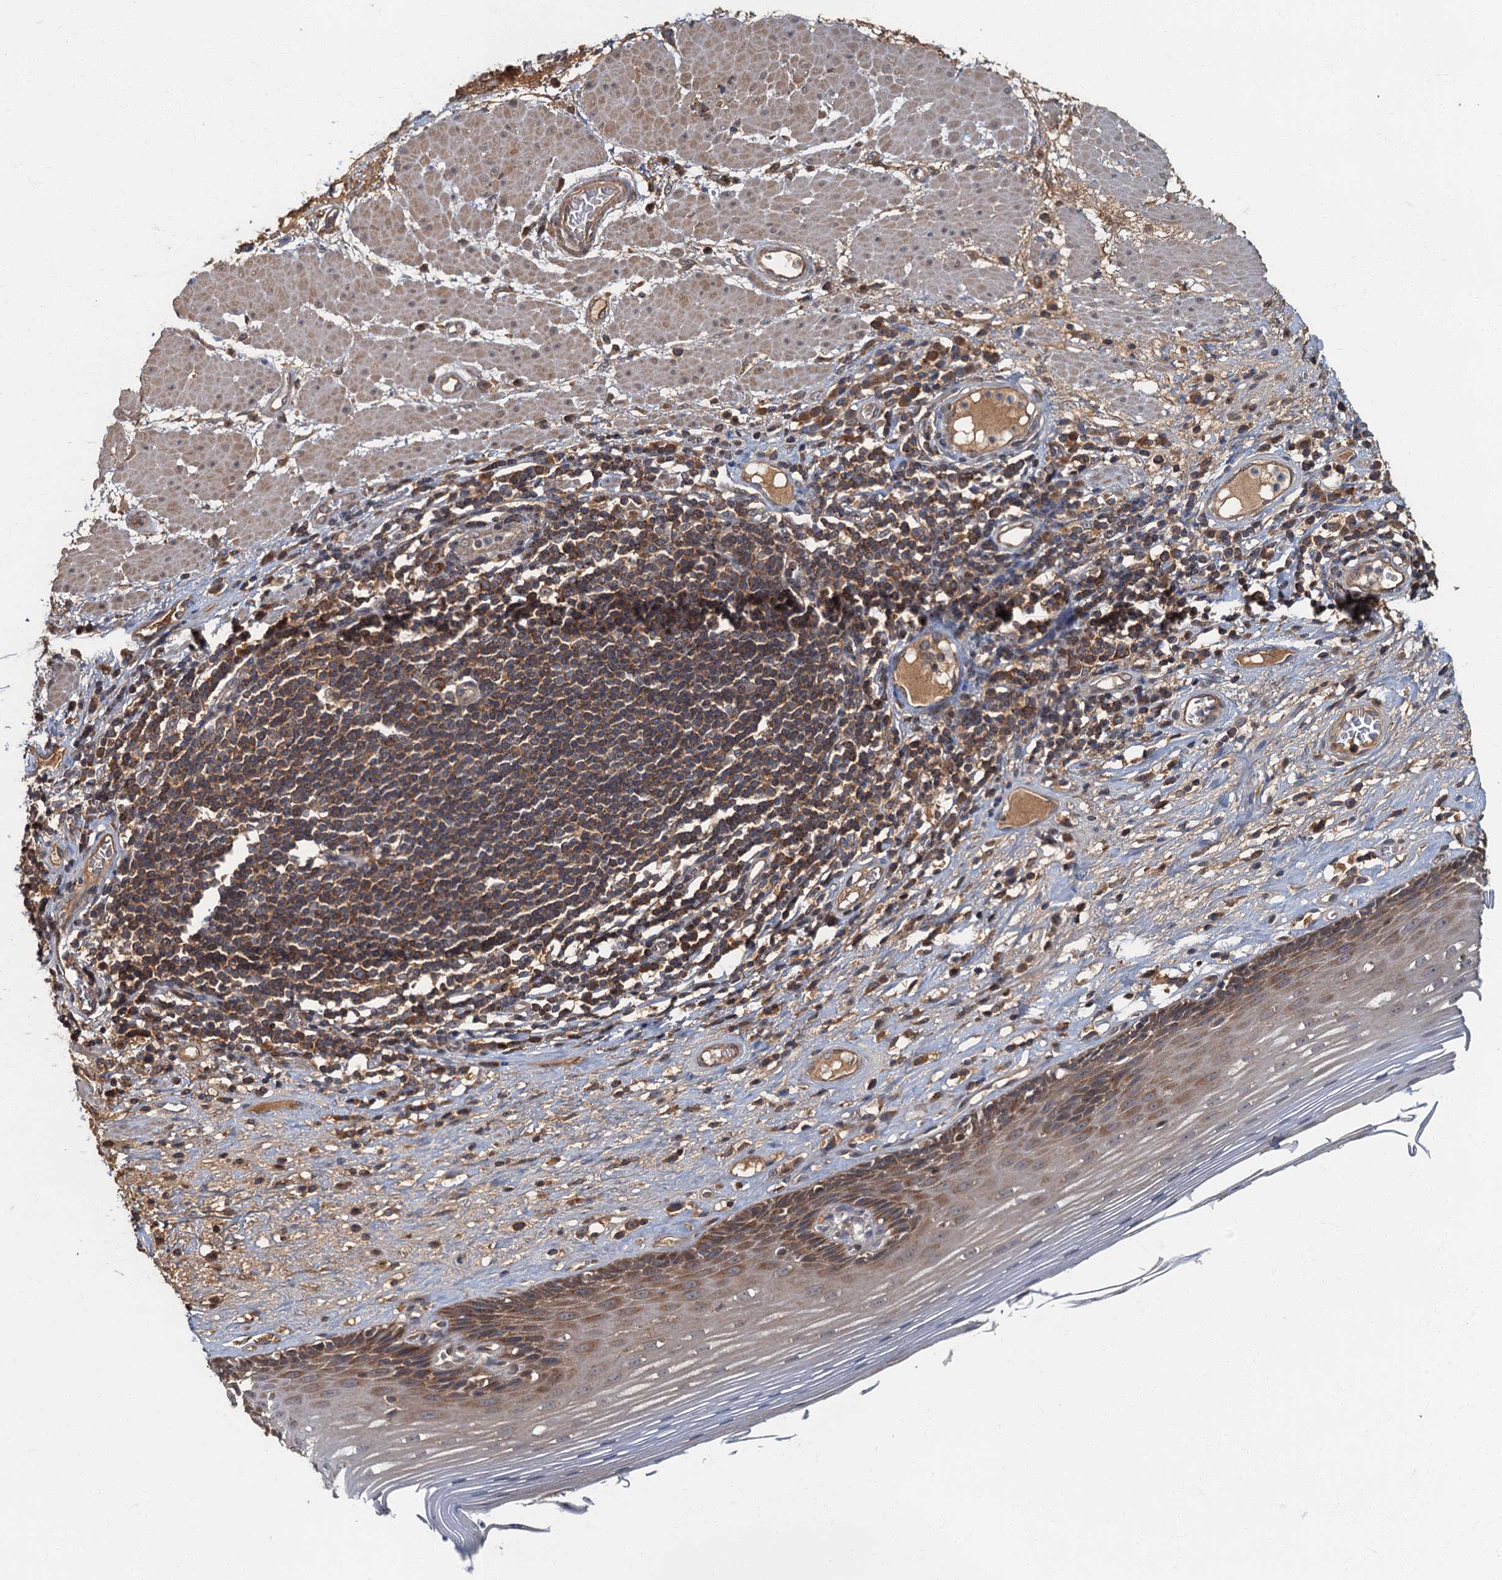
{"staining": {"intensity": "moderate", "quantity": ">75%", "location": "cytoplasmic/membranous"}, "tissue": "esophagus", "cell_type": "Squamous epithelial cells", "image_type": "normal", "snomed": [{"axis": "morphology", "description": "Normal tissue, NOS"}, {"axis": "topography", "description": "Esophagus"}], "caption": "IHC of normal human esophagus exhibits medium levels of moderate cytoplasmic/membranous staining in about >75% of squamous epithelial cells. (IHC, brightfield microscopy, high magnification).", "gene": "WDCP", "patient": {"sex": "male", "age": 62}}